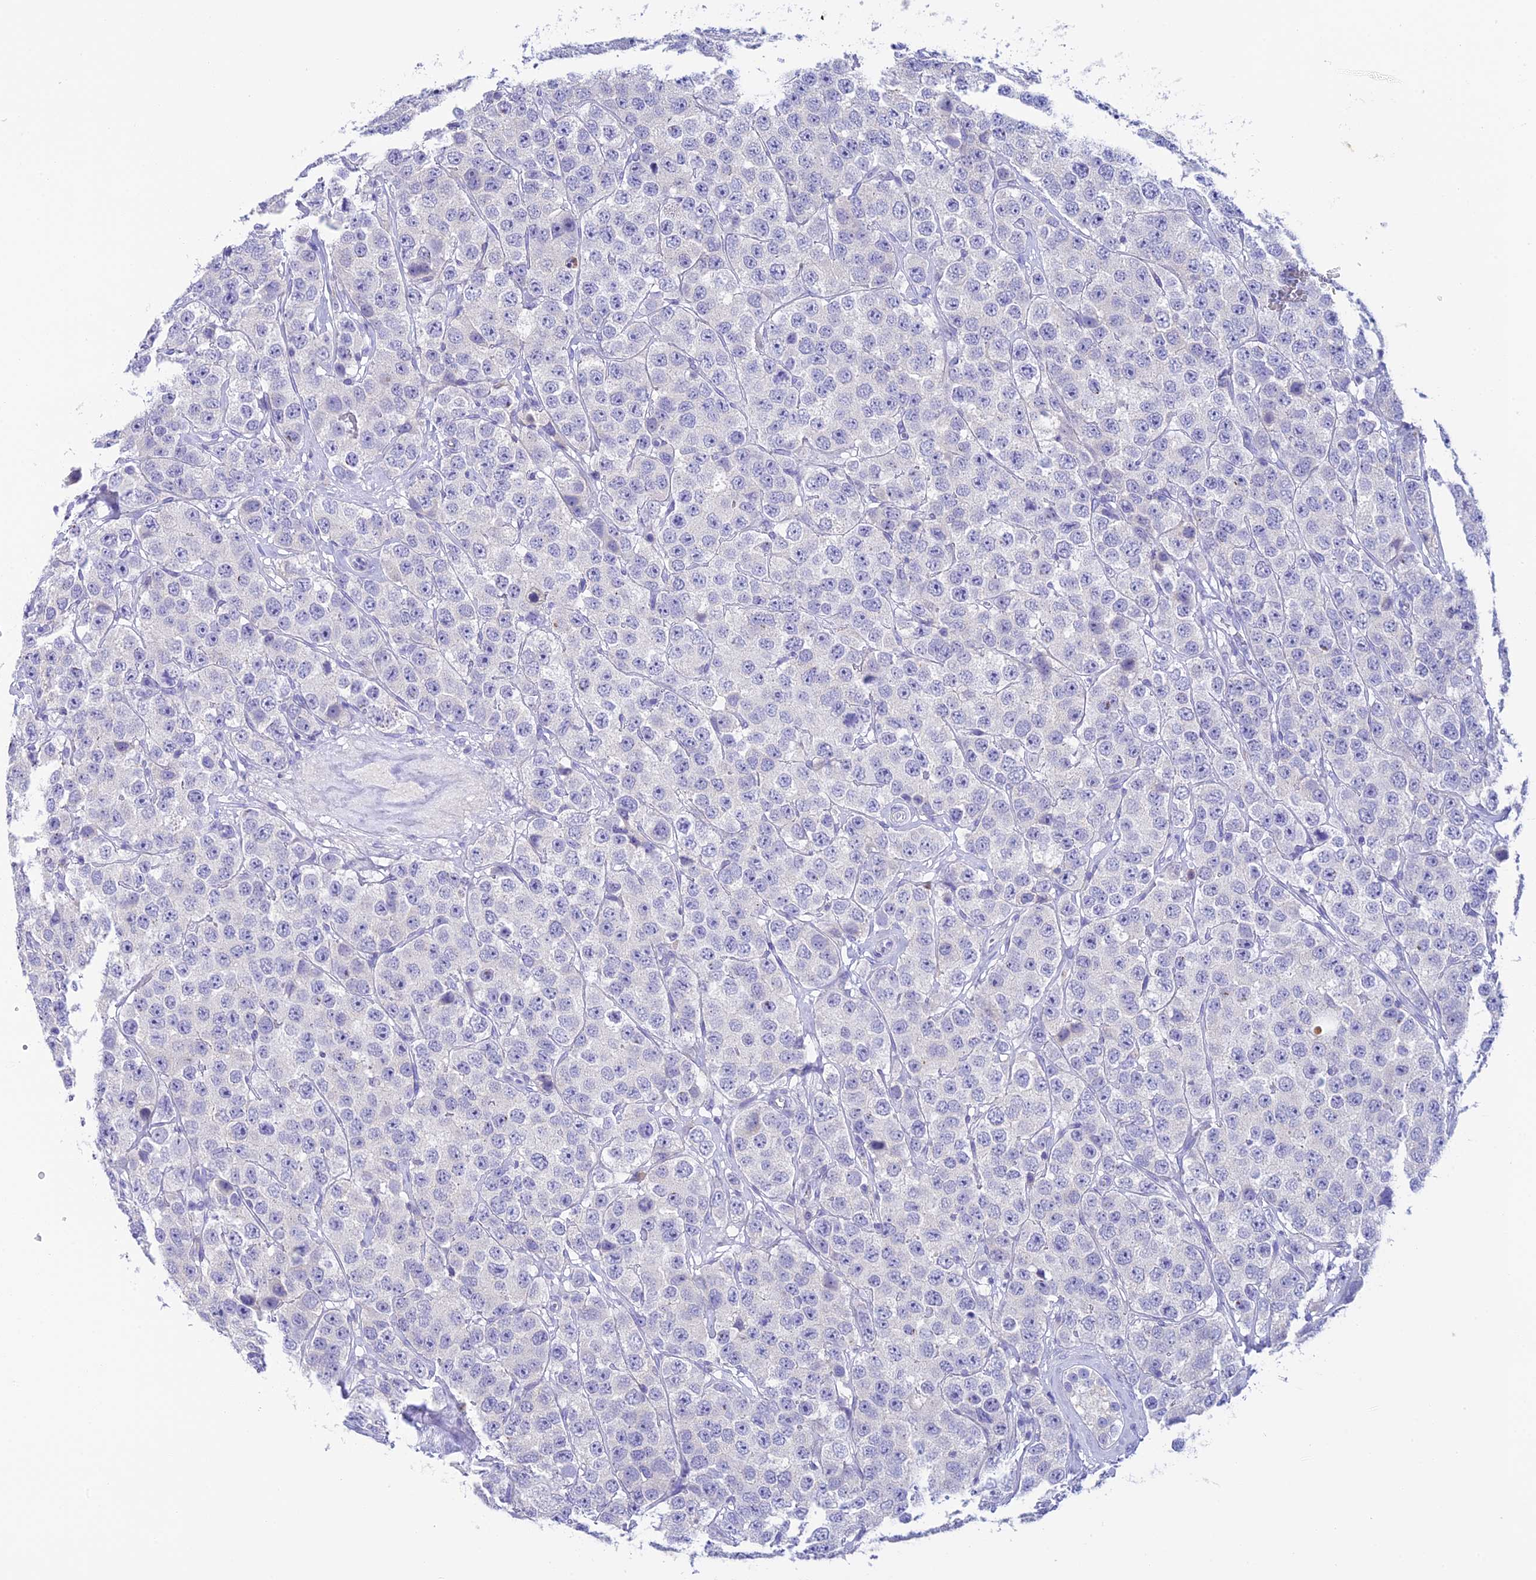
{"staining": {"intensity": "negative", "quantity": "none", "location": "none"}, "tissue": "testis cancer", "cell_type": "Tumor cells", "image_type": "cancer", "snomed": [{"axis": "morphology", "description": "Seminoma, NOS"}, {"axis": "topography", "description": "Testis"}], "caption": "The photomicrograph displays no significant staining in tumor cells of testis cancer. (DAB immunohistochemistry with hematoxylin counter stain).", "gene": "C12orf29", "patient": {"sex": "male", "age": 28}}